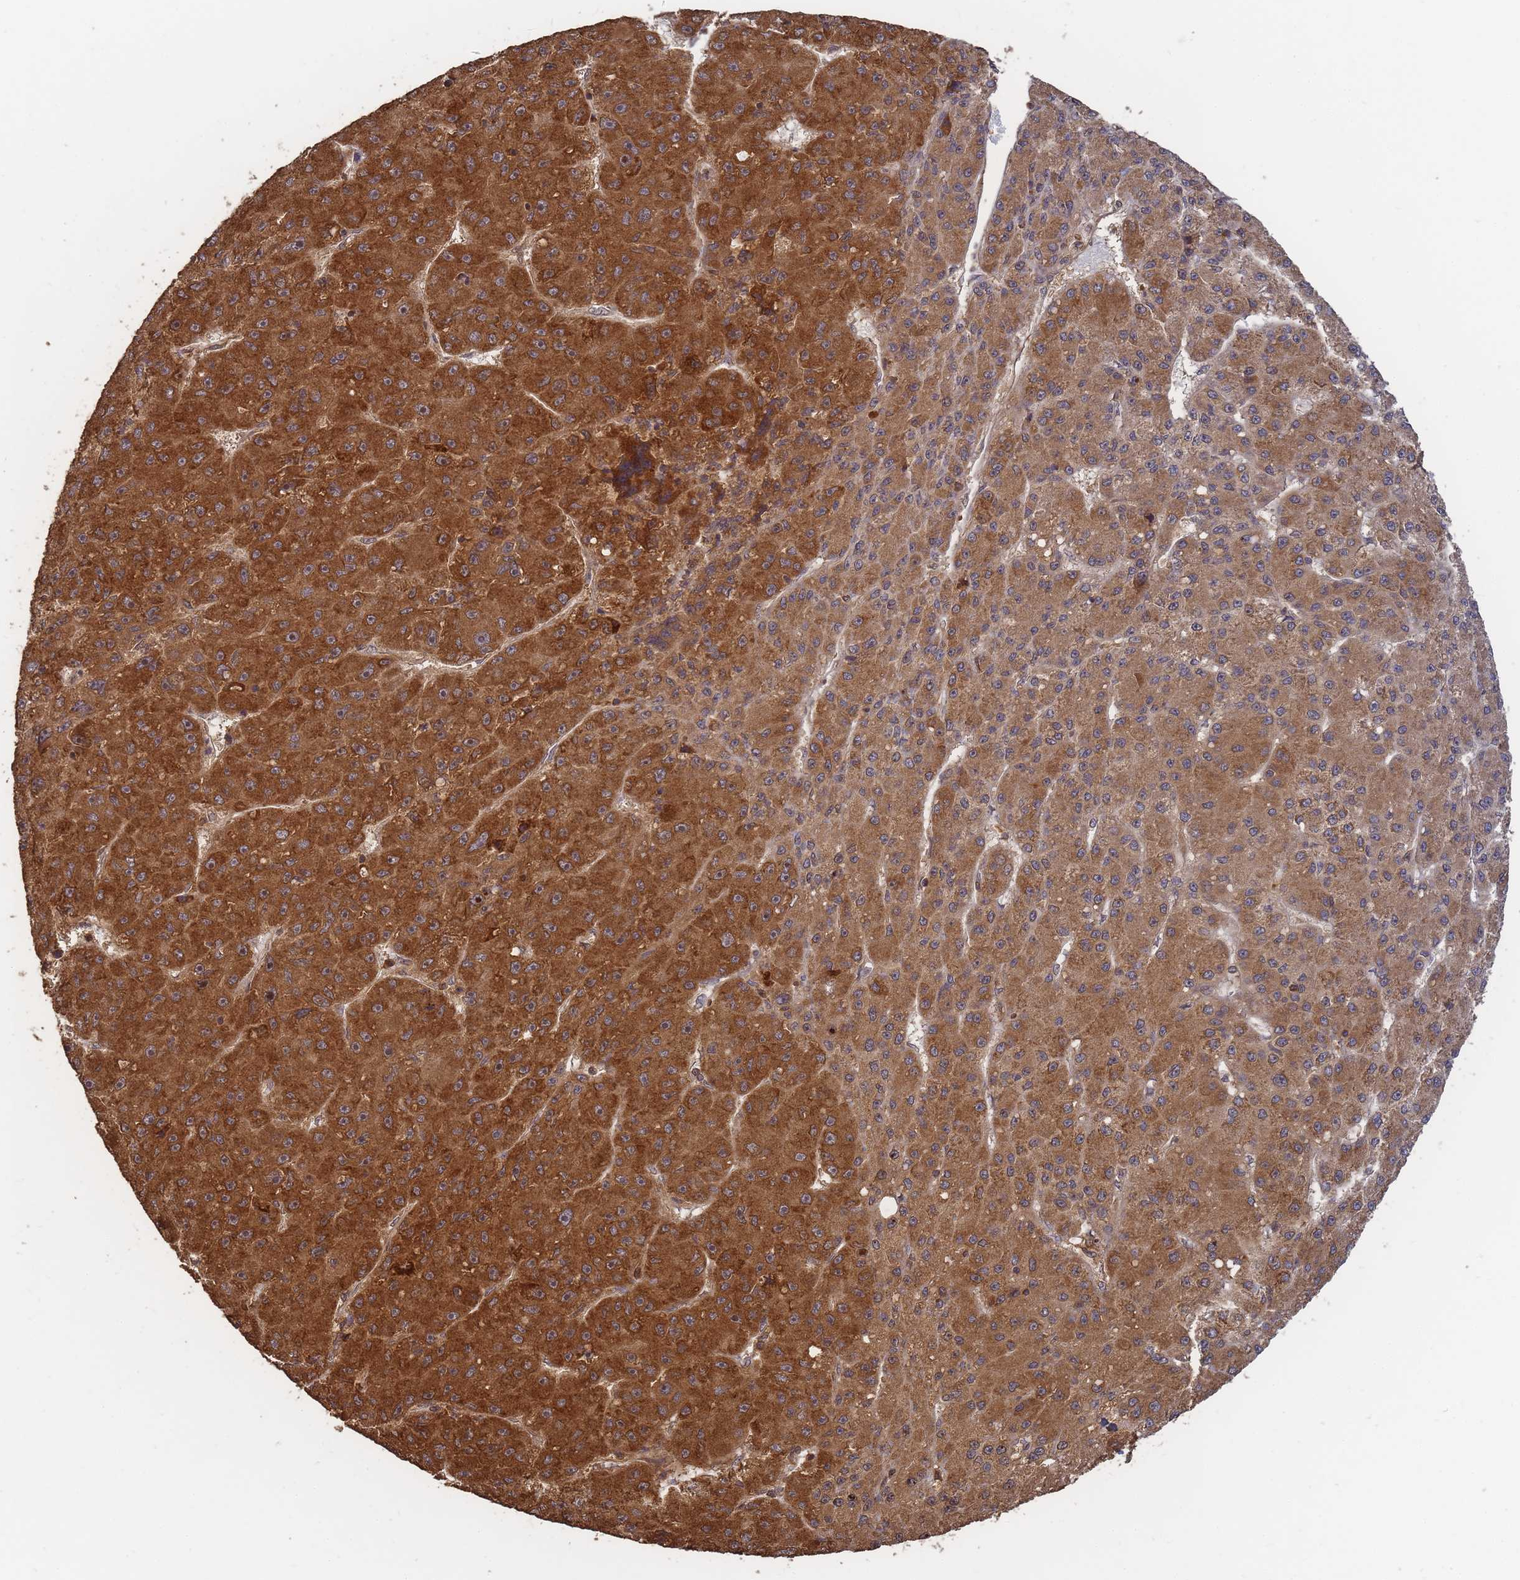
{"staining": {"intensity": "strong", "quantity": ">75%", "location": "cytoplasmic/membranous"}, "tissue": "liver cancer", "cell_type": "Tumor cells", "image_type": "cancer", "snomed": [{"axis": "morphology", "description": "Carcinoma, Hepatocellular, NOS"}, {"axis": "topography", "description": "Liver"}], "caption": "A brown stain shows strong cytoplasmic/membranous positivity of a protein in liver cancer (hepatocellular carcinoma) tumor cells.", "gene": "ALKBH1", "patient": {"sex": "male", "age": 67}}